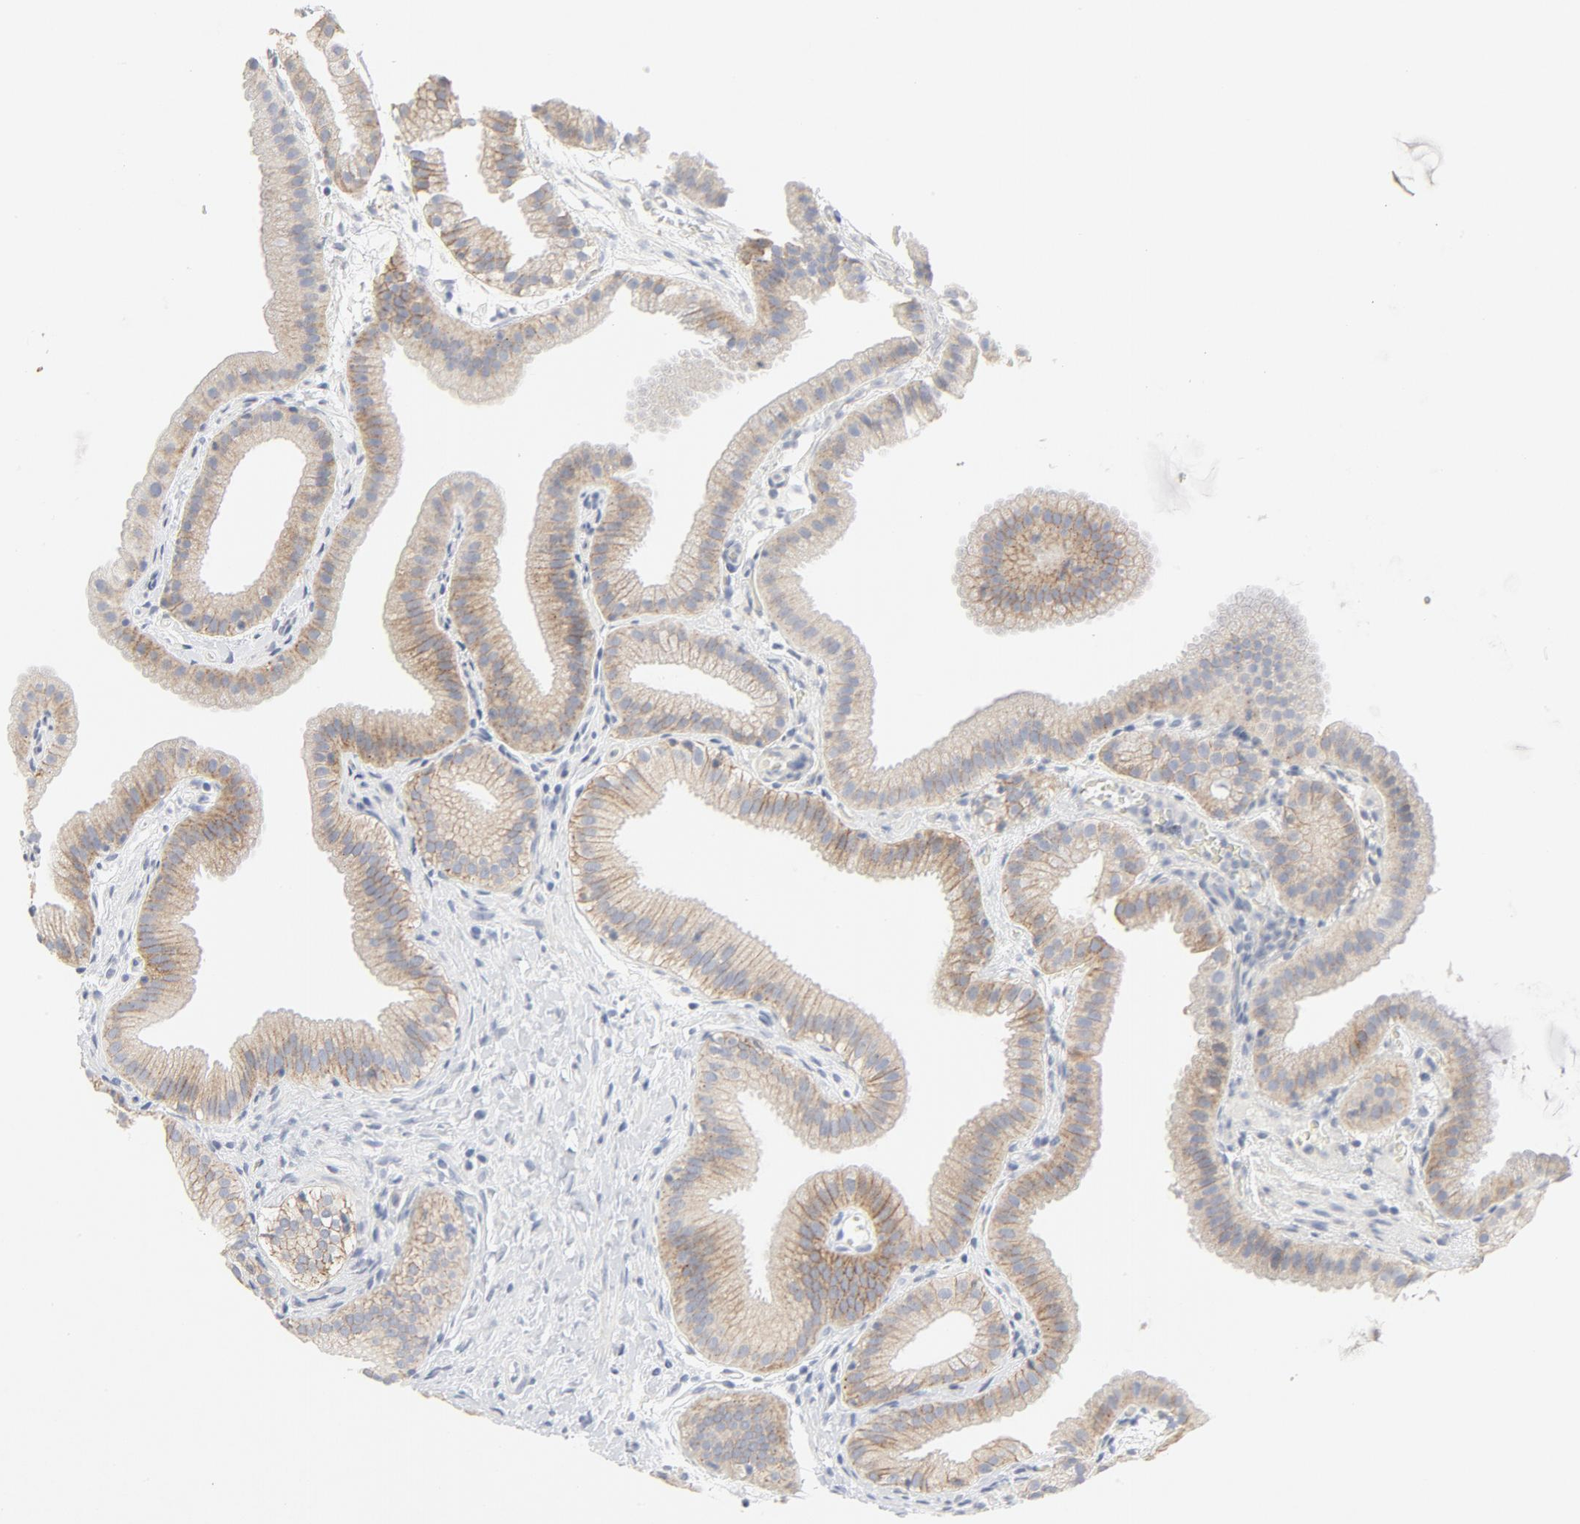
{"staining": {"intensity": "moderate", "quantity": ">75%", "location": "cytoplasmic/membranous"}, "tissue": "gallbladder", "cell_type": "Glandular cells", "image_type": "normal", "snomed": [{"axis": "morphology", "description": "Normal tissue, NOS"}, {"axis": "topography", "description": "Gallbladder"}], "caption": "The photomicrograph shows staining of benign gallbladder, revealing moderate cytoplasmic/membranous protein positivity (brown color) within glandular cells.", "gene": "LRP6", "patient": {"sex": "female", "age": 63}}